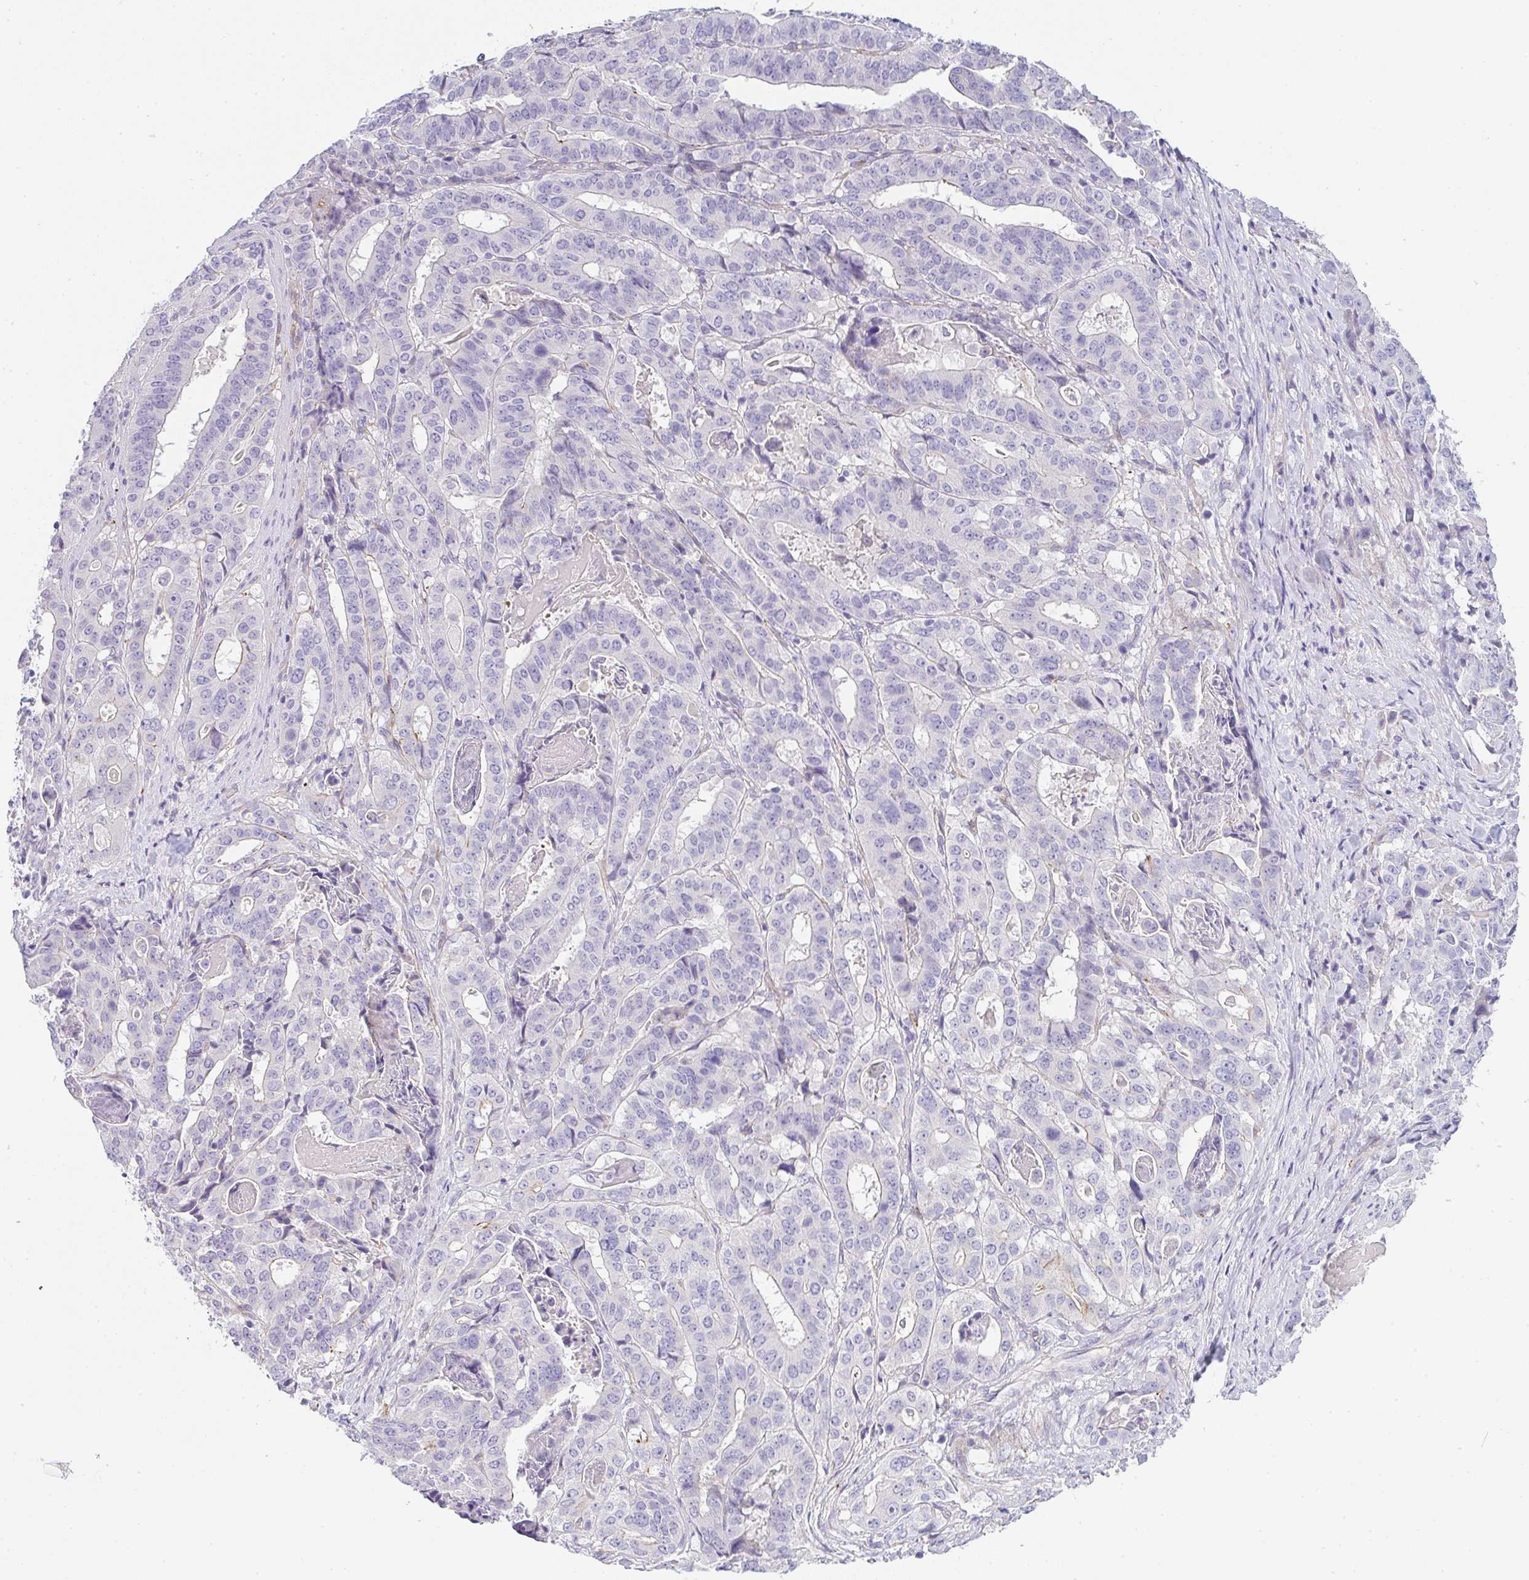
{"staining": {"intensity": "negative", "quantity": "none", "location": "none"}, "tissue": "stomach cancer", "cell_type": "Tumor cells", "image_type": "cancer", "snomed": [{"axis": "morphology", "description": "Adenocarcinoma, NOS"}, {"axis": "topography", "description": "Stomach"}], "caption": "The image reveals no staining of tumor cells in stomach cancer.", "gene": "LPAR4", "patient": {"sex": "male", "age": 48}}